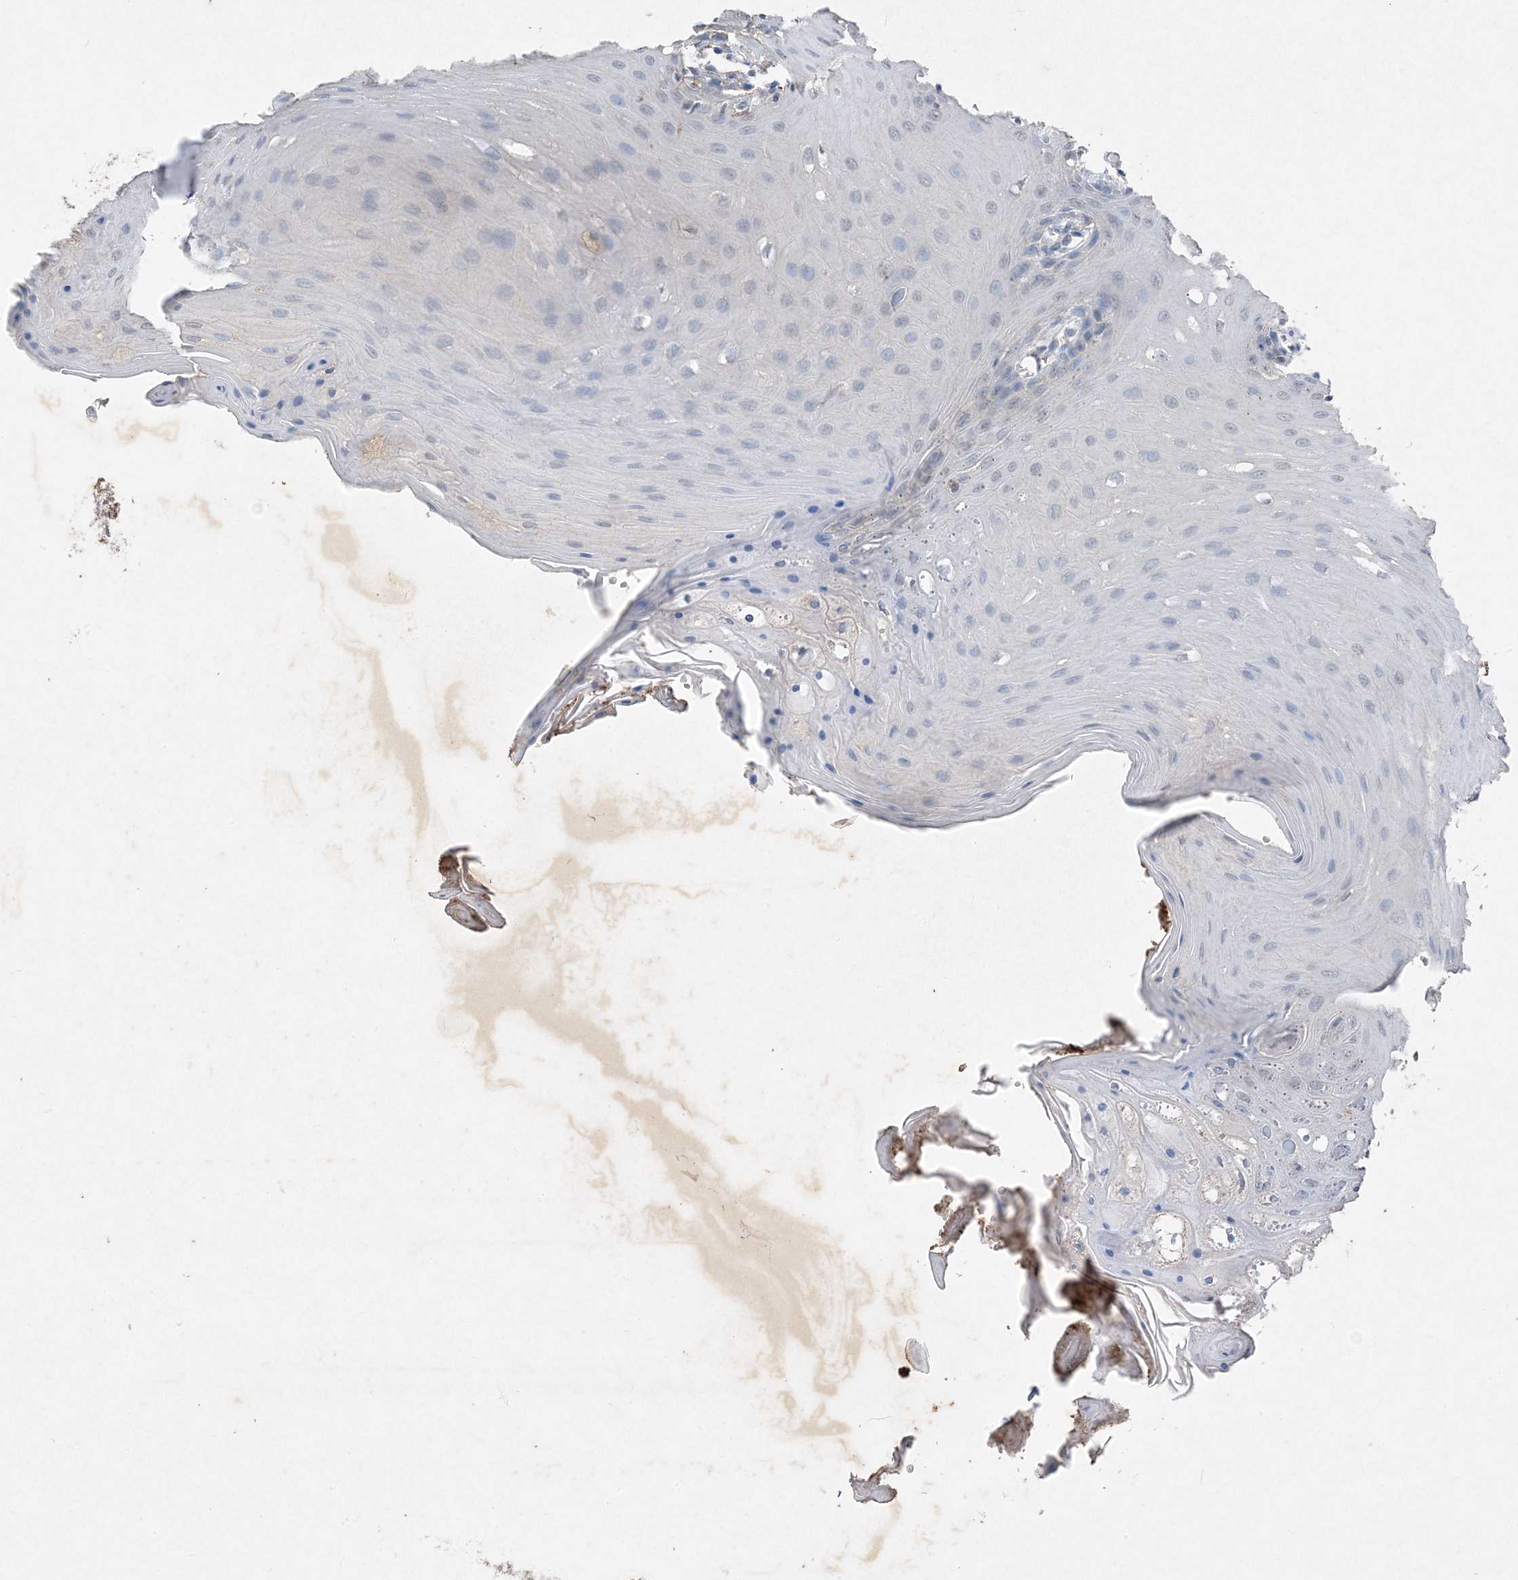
{"staining": {"intensity": "weak", "quantity": "<25%", "location": "nuclear"}, "tissue": "oral mucosa", "cell_type": "Squamous epithelial cells", "image_type": "normal", "snomed": [{"axis": "morphology", "description": "Normal tissue, NOS"}, {"axis": "morphology", "description": "Squamous cell carcinoma, NOS"}, {"axis": "topography", "description": "Skeletal muscle"}, {"axis": "topography", "description": "Oral tissue"}, {"axis": "topography", "description": "Salivary gland"}, {"axis": "topography", "description": "Head-Neck"}], "caption": "DAB (3,3'-diaminobenzidine) immunohistochemical staining of normal human oral mucosa exhibits no significant staining in squamous epithelial cells.", "gene": "FCN3", "patient": {"sex": "male", "age": 54}}